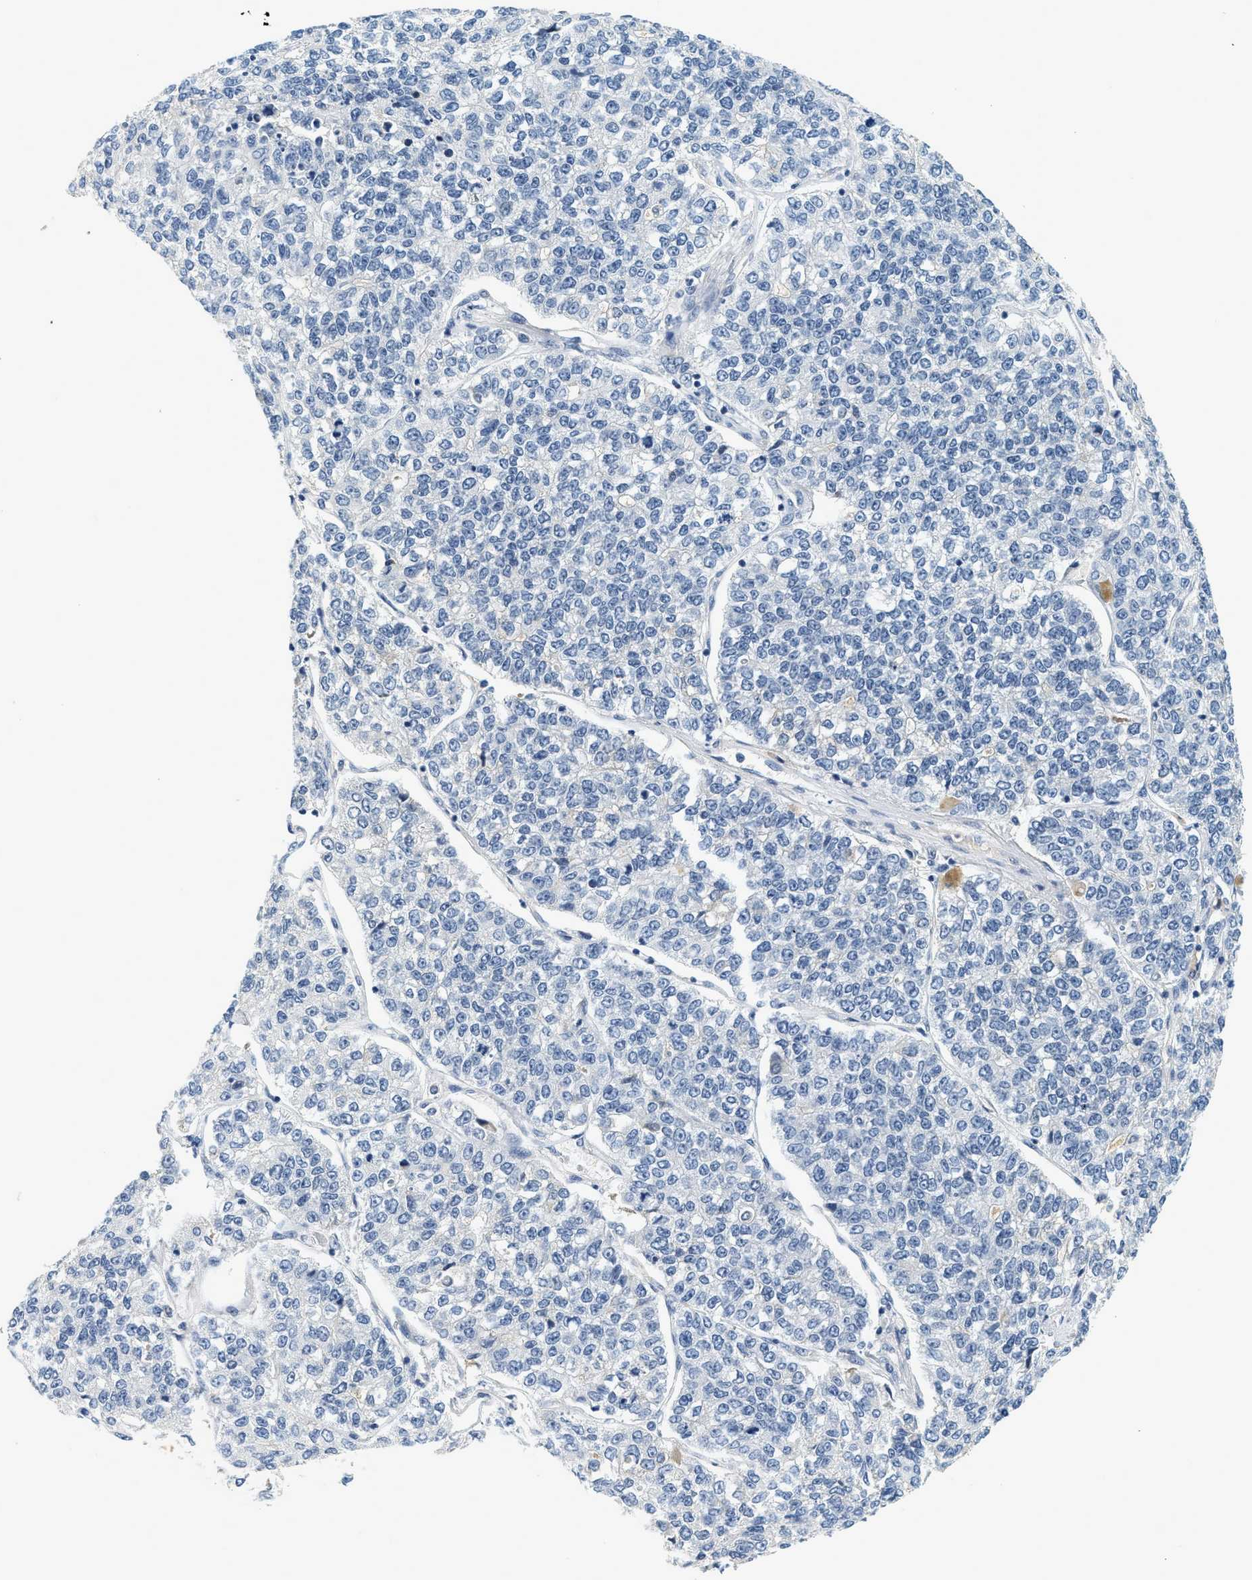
{"staining": {"intensity": "negative", "quantity": "none", "location": "none"}, "tissue": "lung cancer", "cell_type": "Tumor cells", "image_type": "cancer", "snomed": [{"axis": "morphology", "description": "Adenocarcinoma, NOS"}, {"axis": "topography", "description": "Lung"}], "caption": "Immunohistochemical staining of human lung cancer reveals no significant expression in tumor cells. (DAB IHC visualized using brightfield microscopy, high magnification).", "gene": "MZF1", "patient": {"sex": "male", "age": 49}}